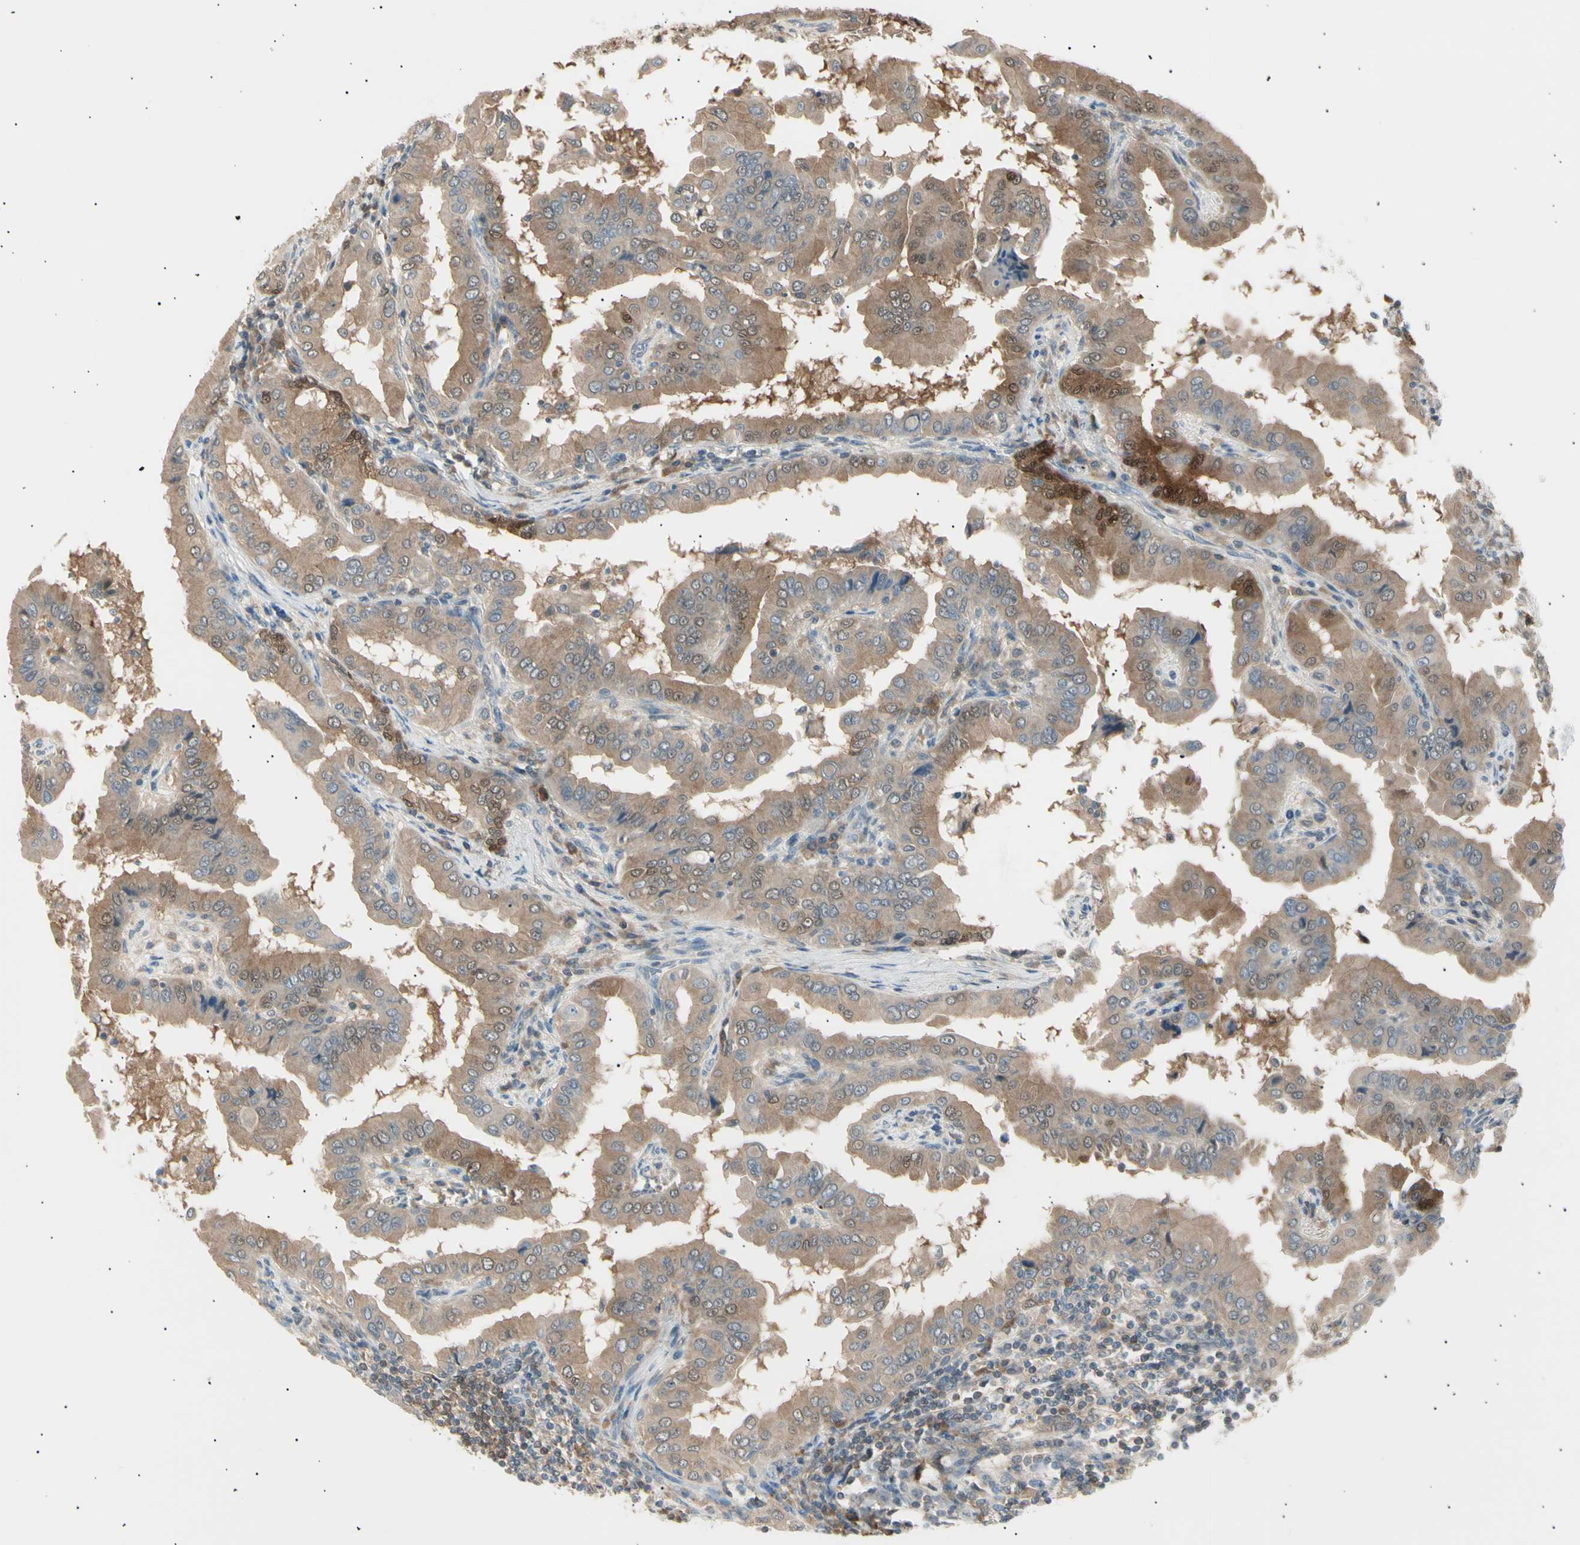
{"staining": {"intensity": "moderate", "quantity": ">75%", "location": "cytoplasmic/membranous"}, "tissue": "thyroid cancer", "cell_type": "Tumor cells", "image_type": "cancer", "snomed": [{"axis": "morphology", "description": "Papillary adenocarcinoma, NOS"}, {"axis": "topography", "description": "Thyroid gland"}], "caption": "DAB immunohistochemical staining of human thyroid cancer demonstrates moderate cytoplasmic/membranous protein staining in about >75% of tumor cells.", "gene": "LHPP", "patient": {"sex": "male", "age": 33}}